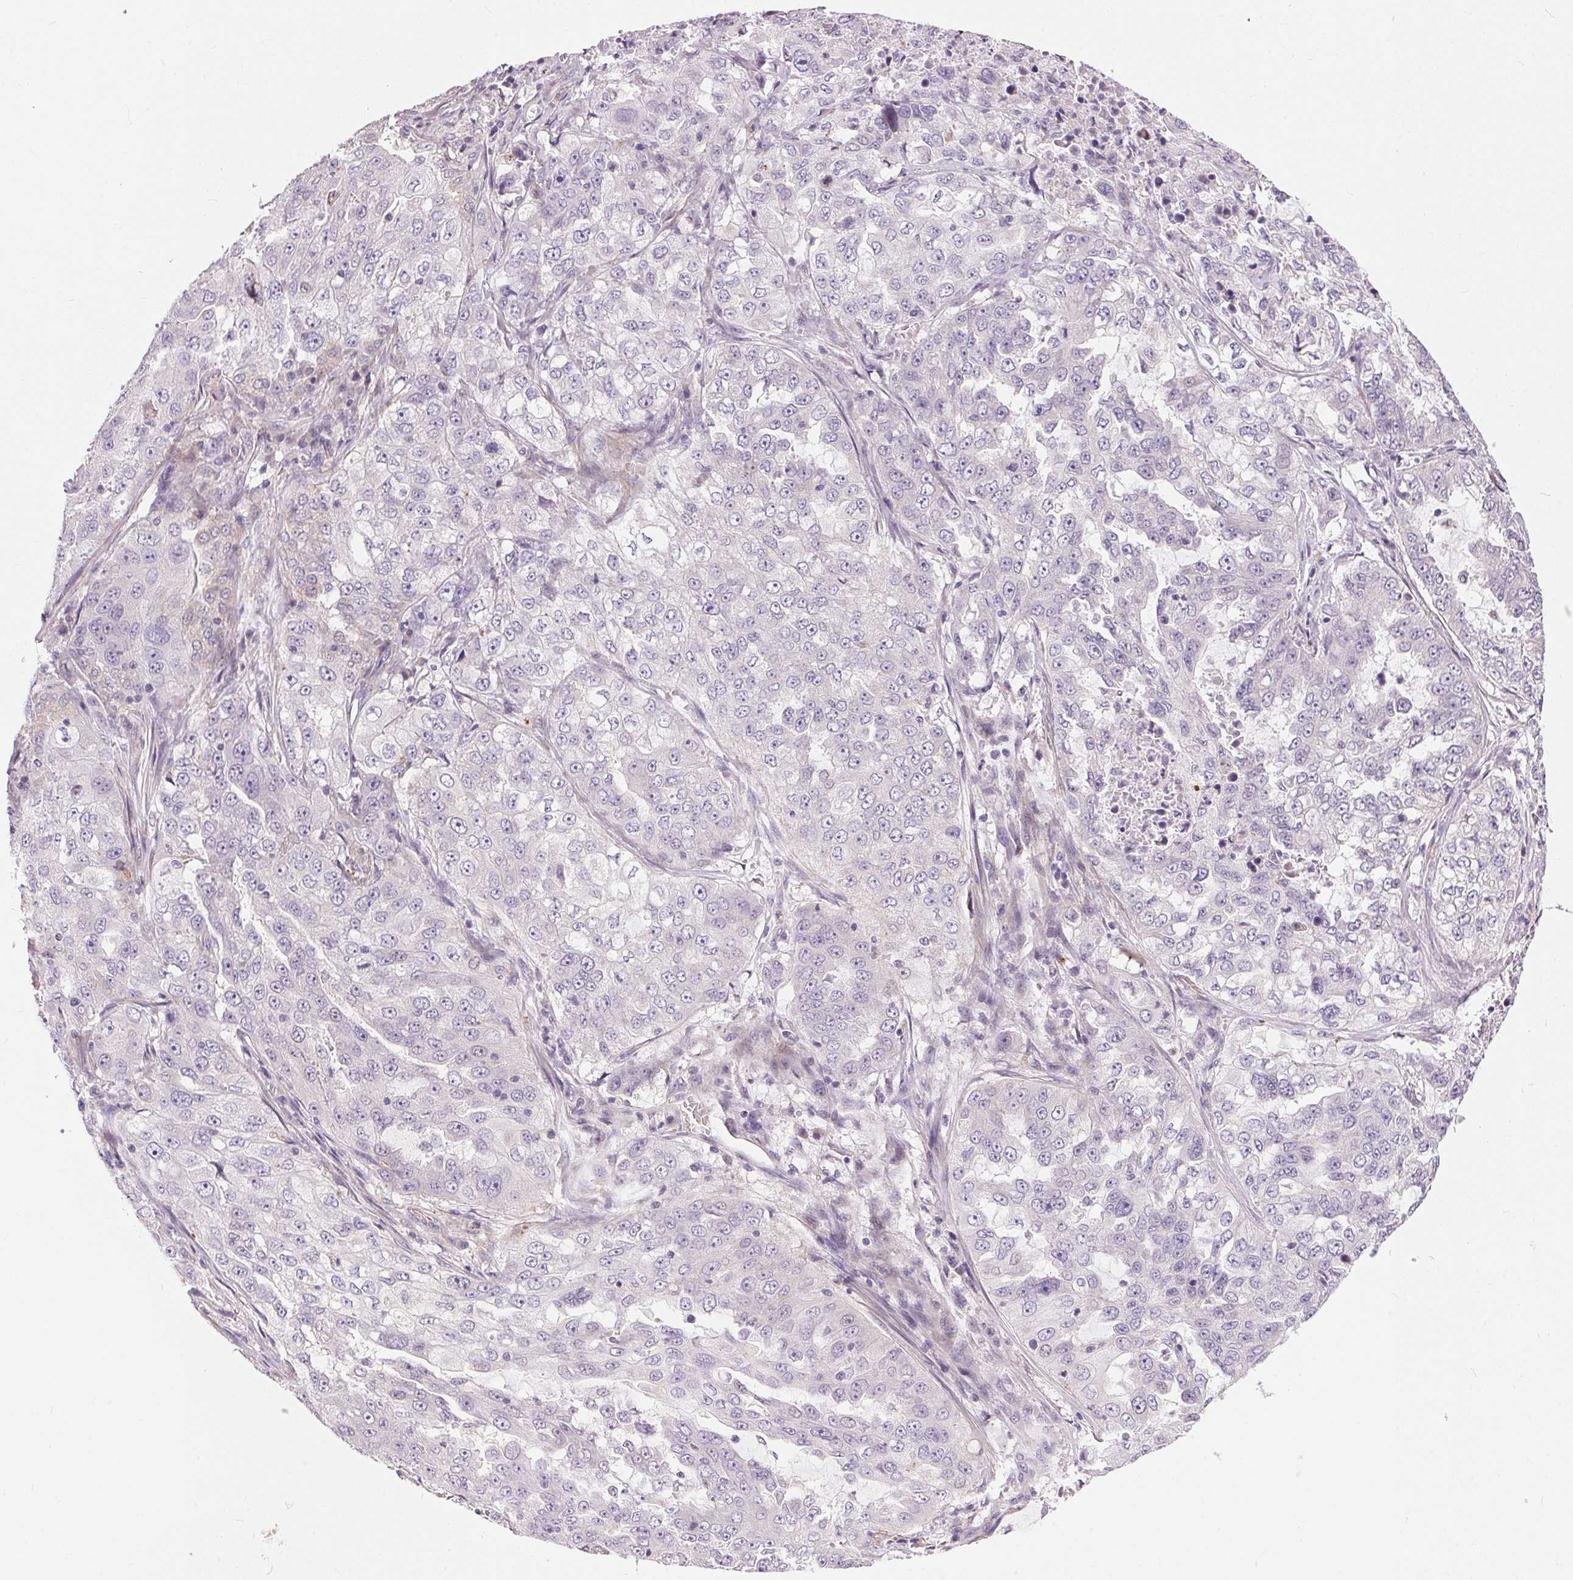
{"staining": {"intensity": "negative", "quantity": "none", "location": "none"}, "tissue": "lung cancer", "cell_type": "Tumor cells", "image_type": "cancer", "snomed": [{"axis": "morphology", "description": "Adenocarcinoma, NOS"}, {"axis": "topography", "description": "Lung"}], "caption": "Immunohistochemical staining of human adenocarcinoma (lung) displays no significant expression in tumor cells.", "gene": "UNC13B", "patient": {"sex": "female", "age": 61}}